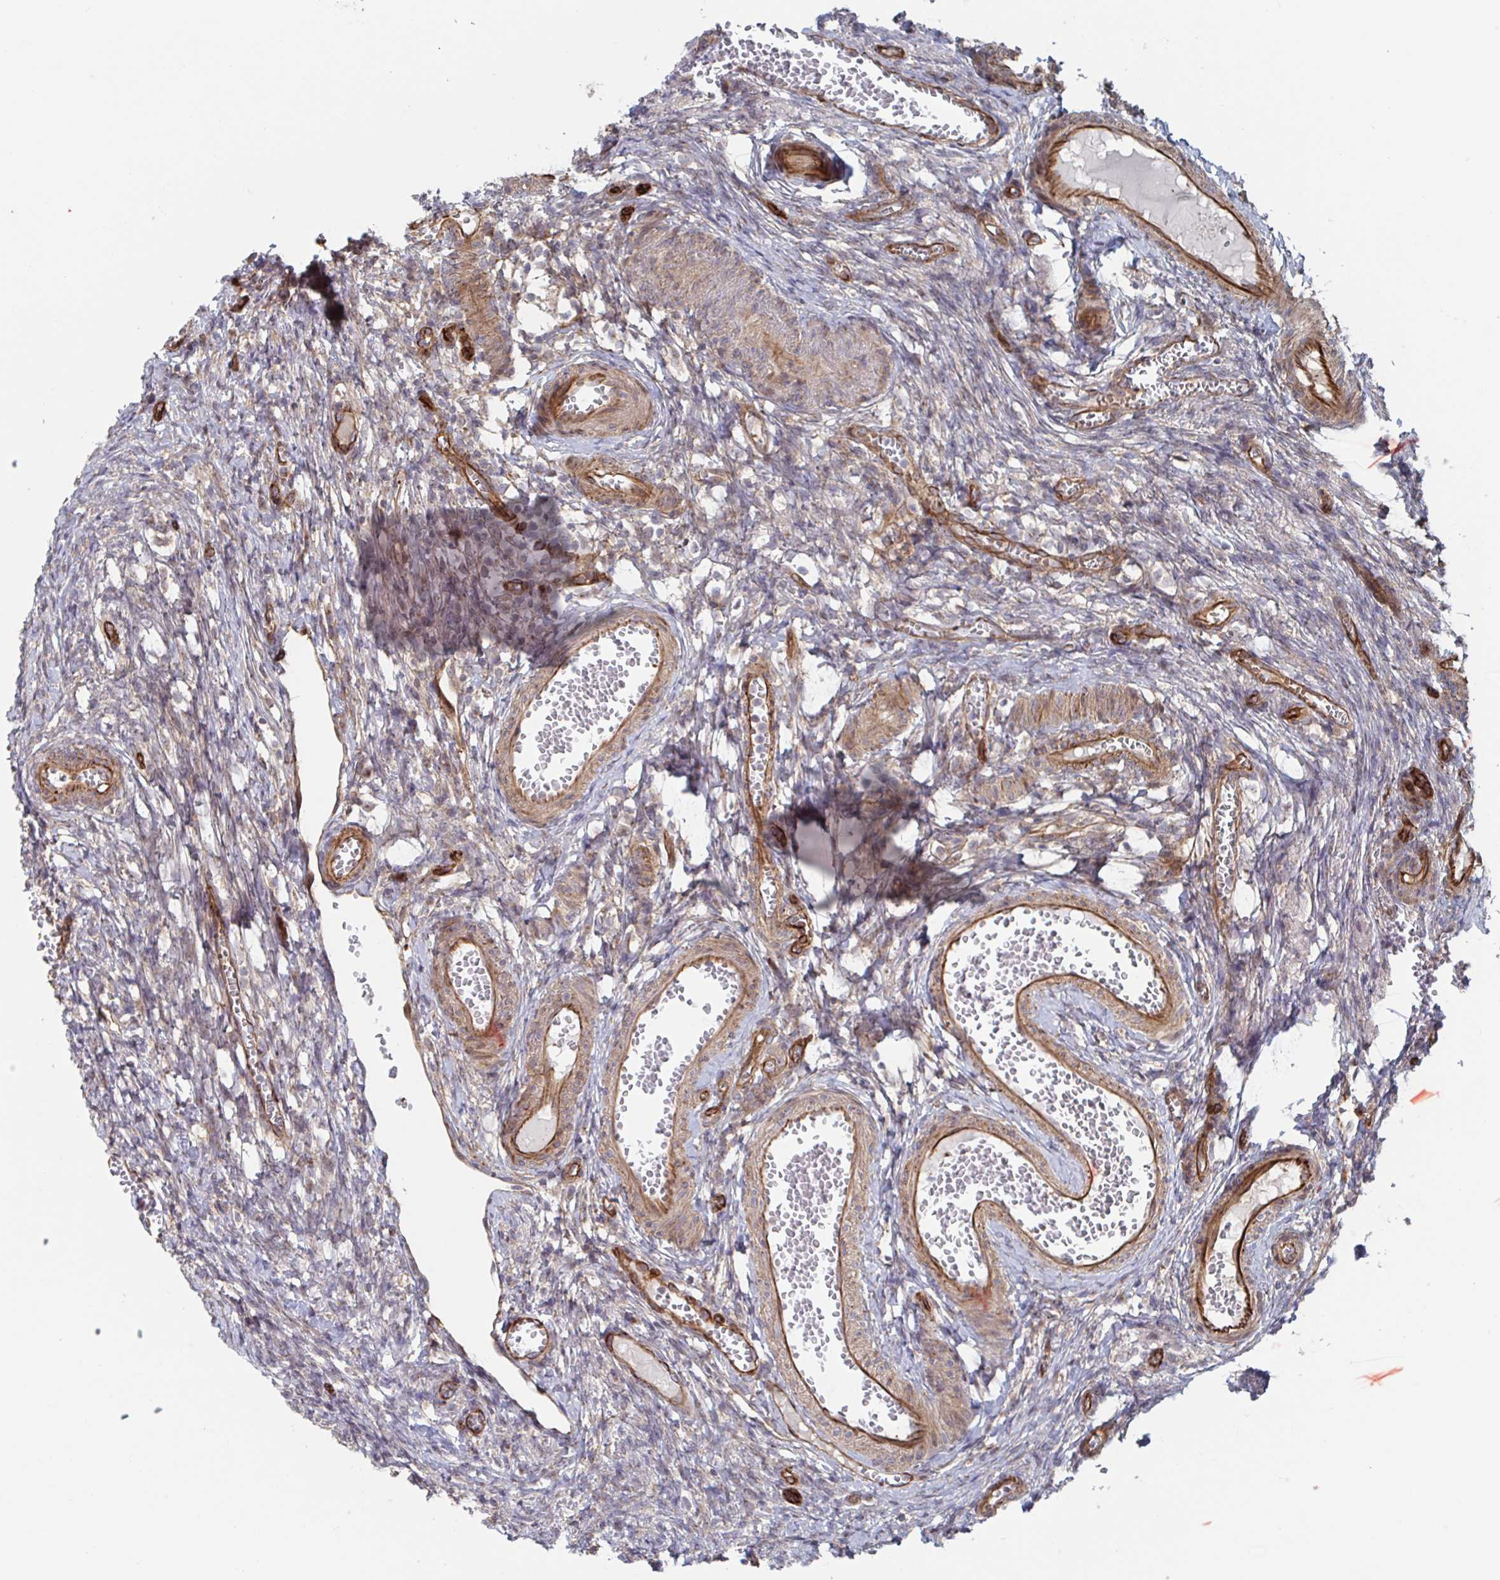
{"staining": {"intensity": "negative", "quantity": "none", "location": "none"}, "tissue": "ovary", "cell_type": "Ovarian stroma cells", "image_type": "normal", "snomed": [{"axis": "morphology", "description": "Normal tissue, NOS"}, {"axis": "topography", "description": "Ovary"}], "caption": "Immunohistochemical staining of benign human ovary shows no significant staining in ovarian stroma cells.", "gene": "DVL3", "patient": {"sex": "female", "age": 41}}